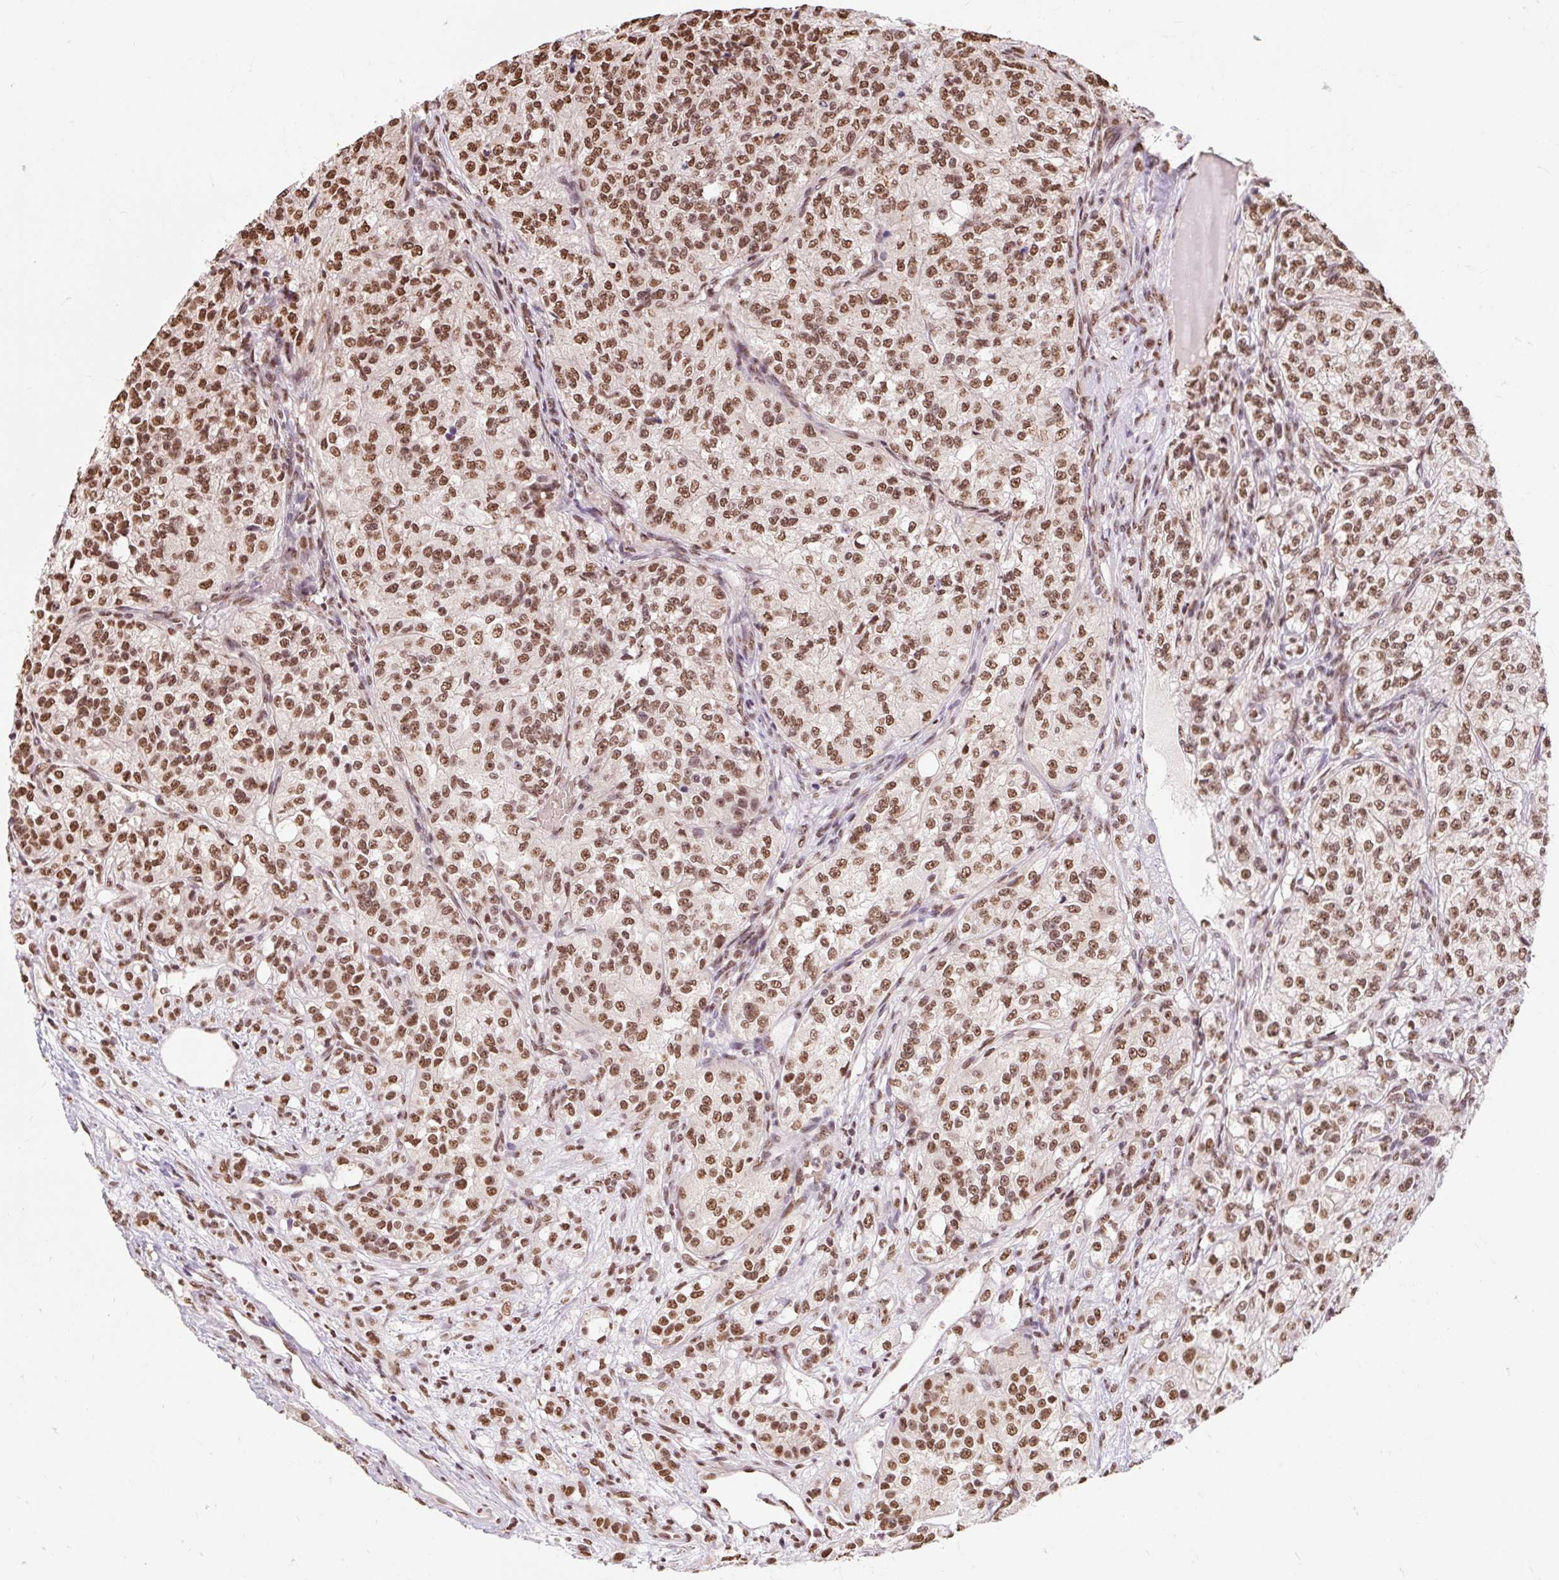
{"staining": {"intensity": "moderate", "quantity": ">75%", "location": "nuclear"}, "tissue": "renal cancer", "cell_type": "Tumor cells", "image_type": "cancer", "snomed": [{"axis": "morphology", "description": "Adenocarcinoma, NOS"}, {"axis": "topography", "description": "Kidney"}], "caption": "About >75% of tumor cells in human renal cancer (adenocarcinoma) demonstrate moderate nuclear protein expression as visualized by brown immunohistochemical staining.", "gene": "BICRA", "patient": {"sex": "female", "age": 63}}